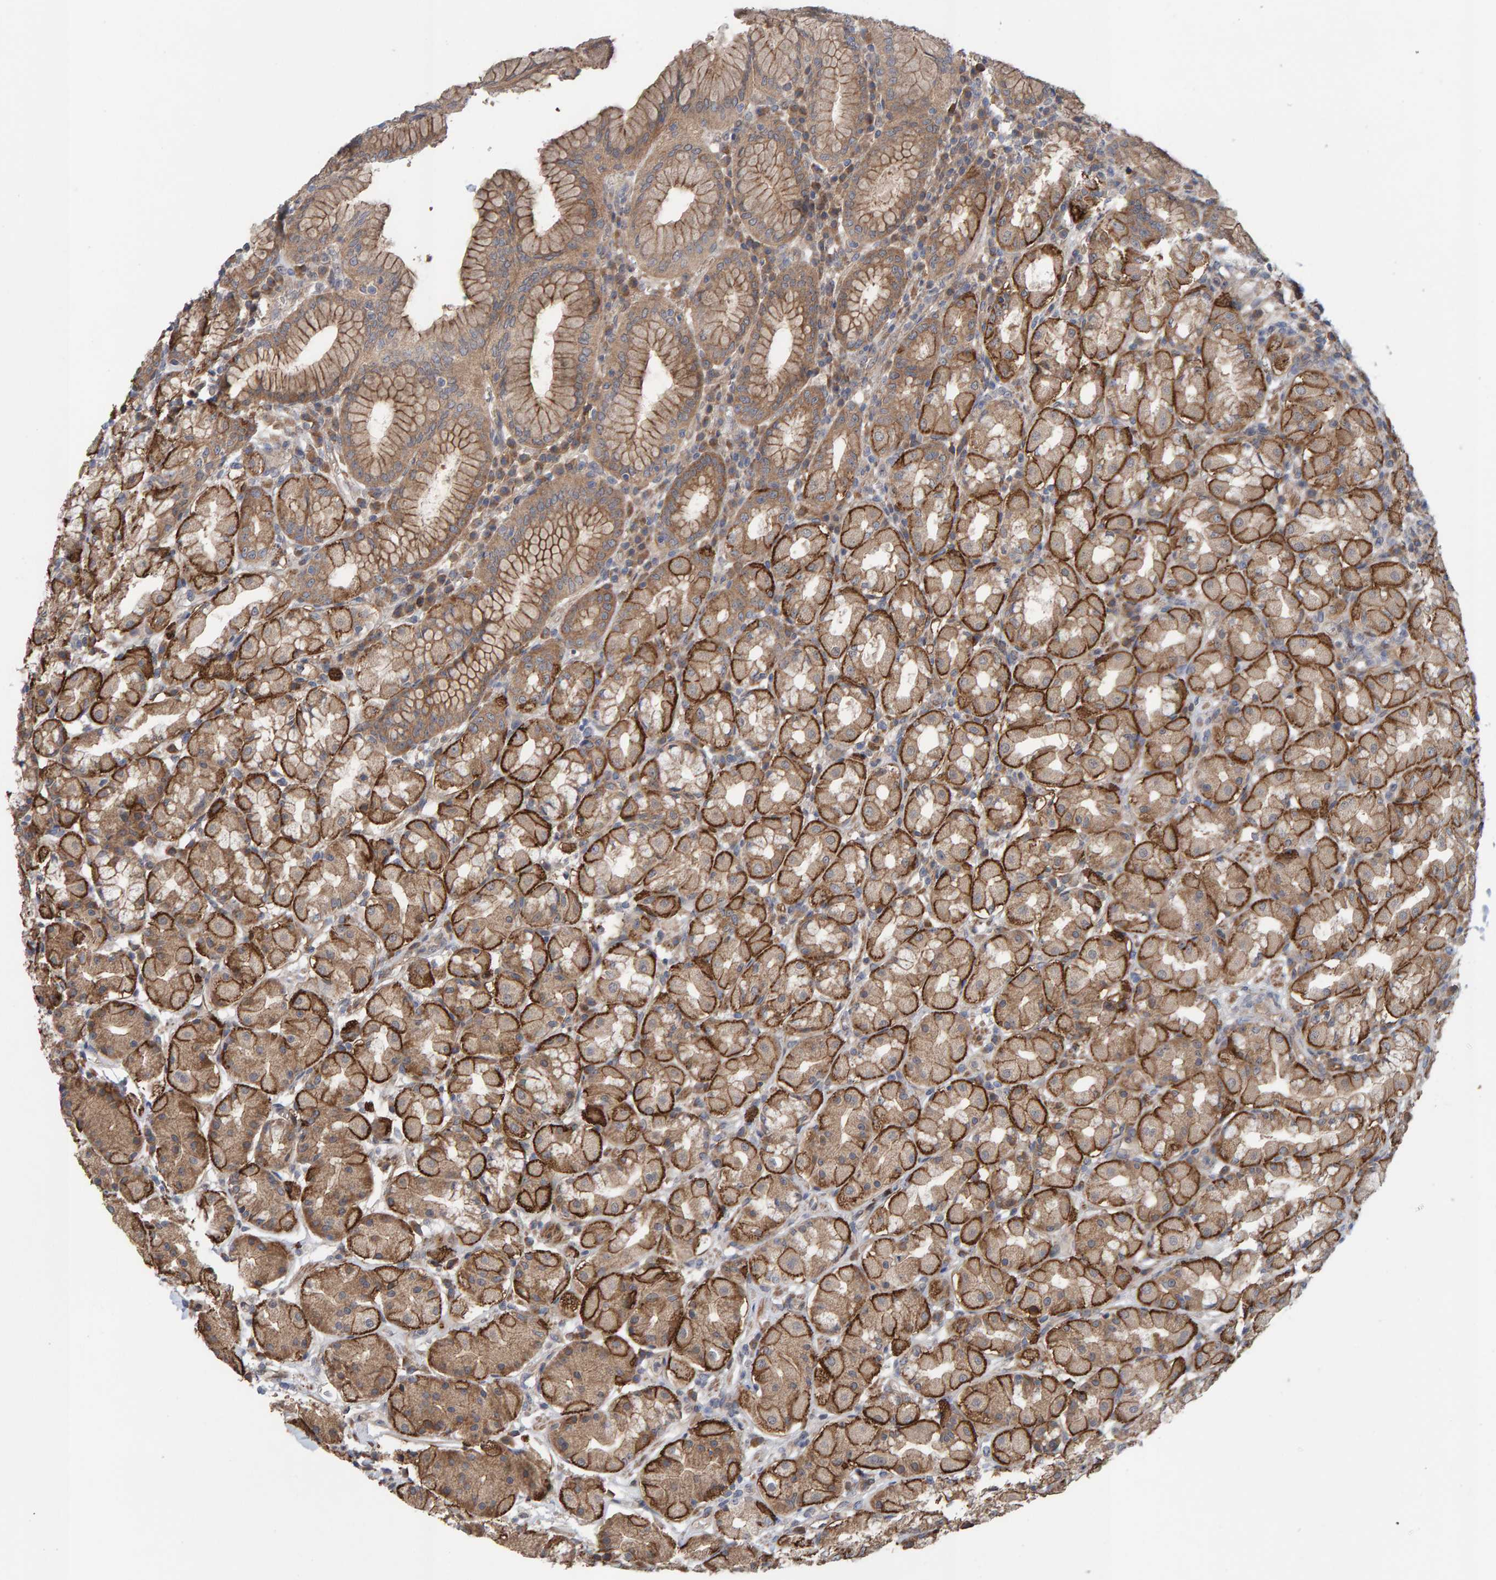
{"staining": {"intensity": "moderate", "quantity": ">75%", "location": "cytoplasmic/membranous"}, "tissue": "stomach", "cell_type": "Glandular cells", "image_type": "normal", "snomed": [{"axis": "morphology", "description": "Normal tissue, NOS"}, {"axis": "topography", "description": "Stomach"}, {"axis": "topography", "description": "Stomach, lower"}], "caption": "This histopathology image reveals immunohistochemistry staining of normal stomach, with medium moderate cytoplasmic/membranous staining in about >75% of glandular cells.", "gene": "LRSAM1", "patient": {"sex": "female", "age": 56}}